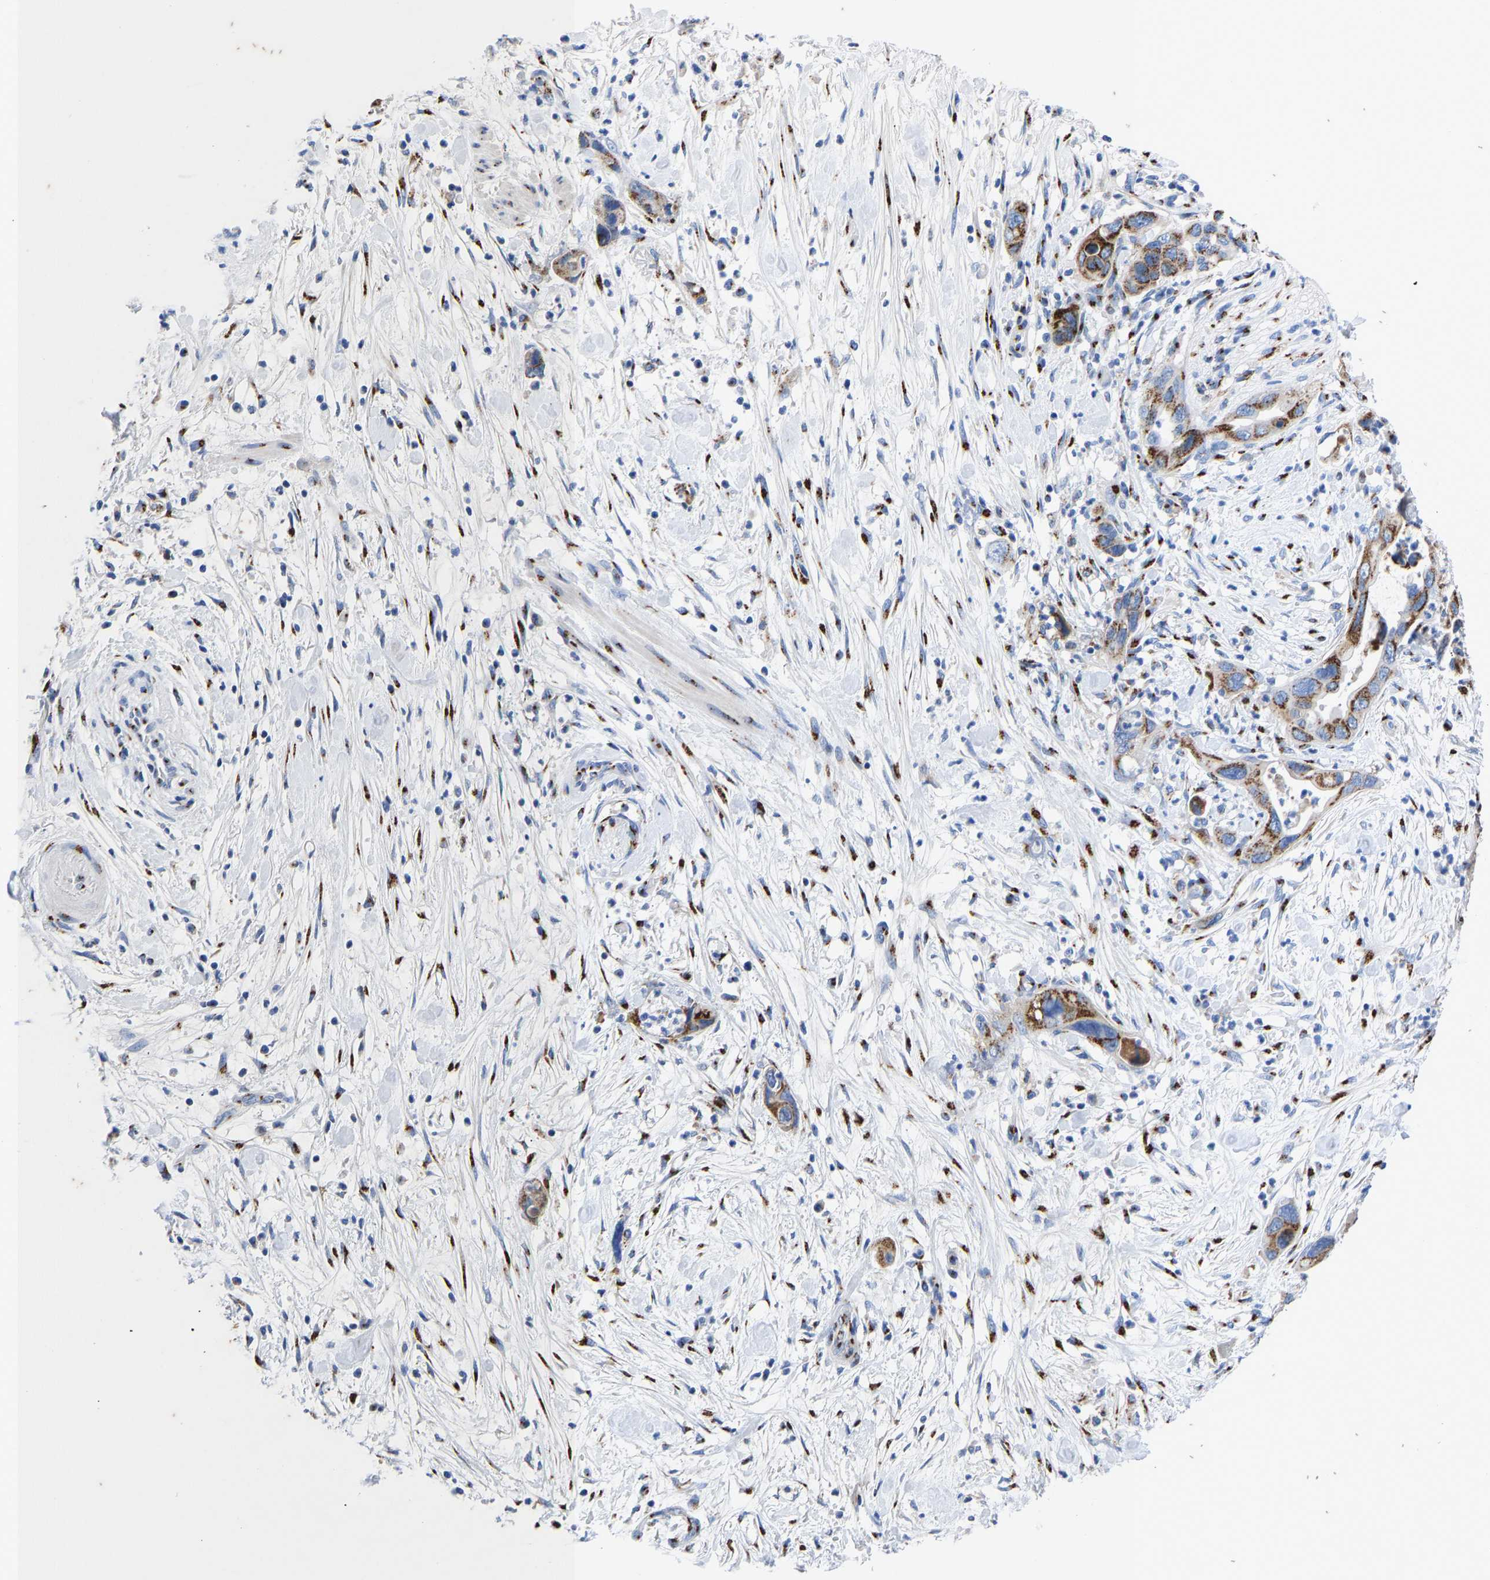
{"staining": {"intensity": "moderate", "quantity": ">75%", "location": "cytoplasmic/membranous"}, "tissue": "pancreatic cancer", "cell_type": "Tumor cells", "image_type": "cancer", "snomed": [{"axis": "morphology", "description": "Adenocarcinoma, NOS"}, {"axis": "topography", "description": "Pancreas"}], "caption": "Pancreatic cancer (adenocarcinoma) stained with a brown dye reveals moderate cytoplasmic/membranous positive expression in about >75% of tumor cells.", "gene": "TMEM87A", "patient": {"sex": "female", "age": 71}}